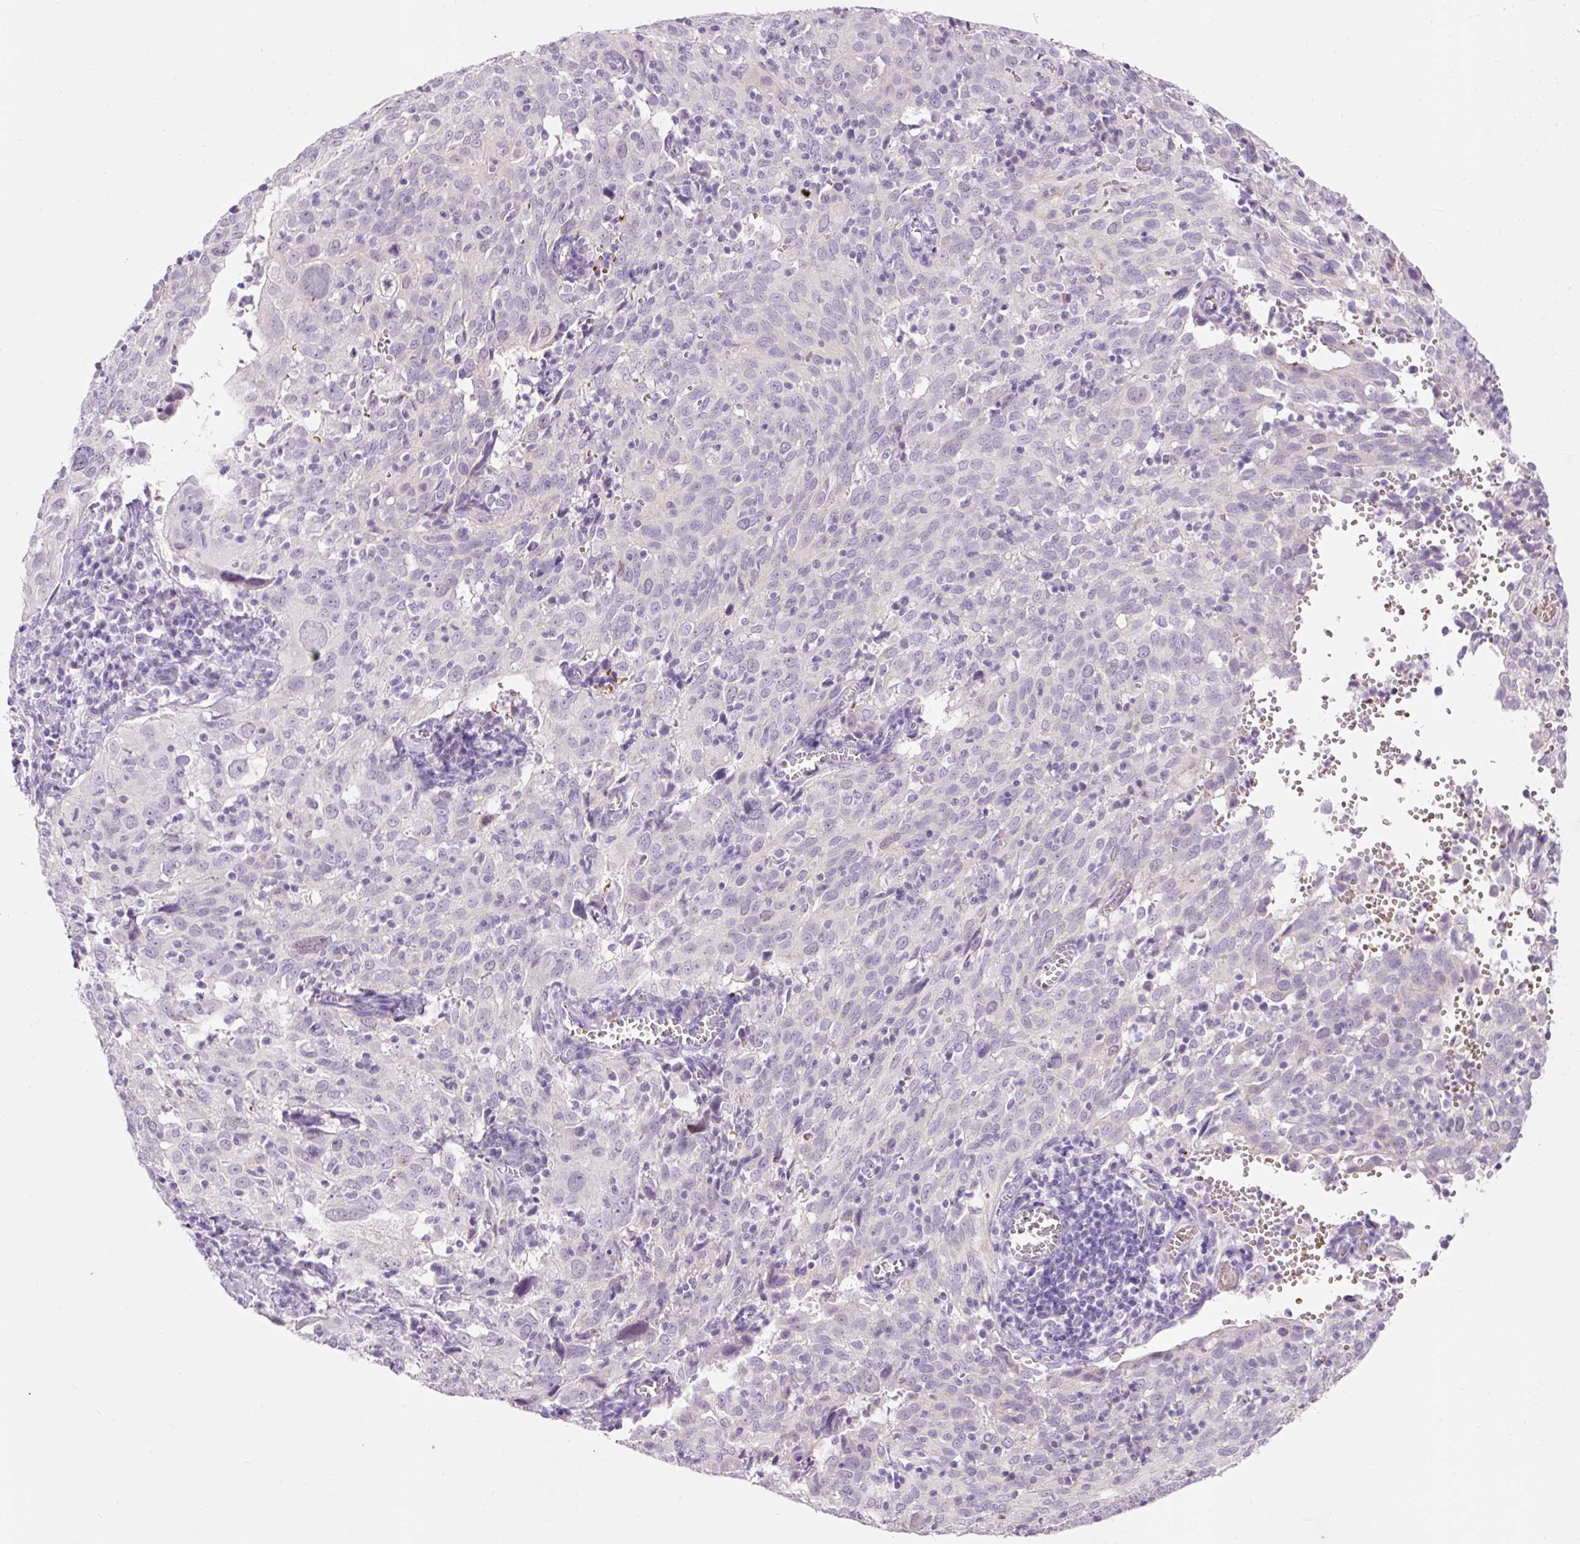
{"staining": {"intensity": "negative", "quantity": "none", "location": "none"}, "tissue": "cervical cancer", "cell_type": "Tumor cells", "image_type": "cancer", "snomed": [{"axis": "morphology", "description": "Squamous cell carcinoma, NOS"}, {"axis": "topography", "description": "Cervix"}], "caption": "Tumor cells show no significant expression in squamous cell carcinoma (cervical).", "gene": "DHRS11", "patient": {"sex": "female", "age": 31}}